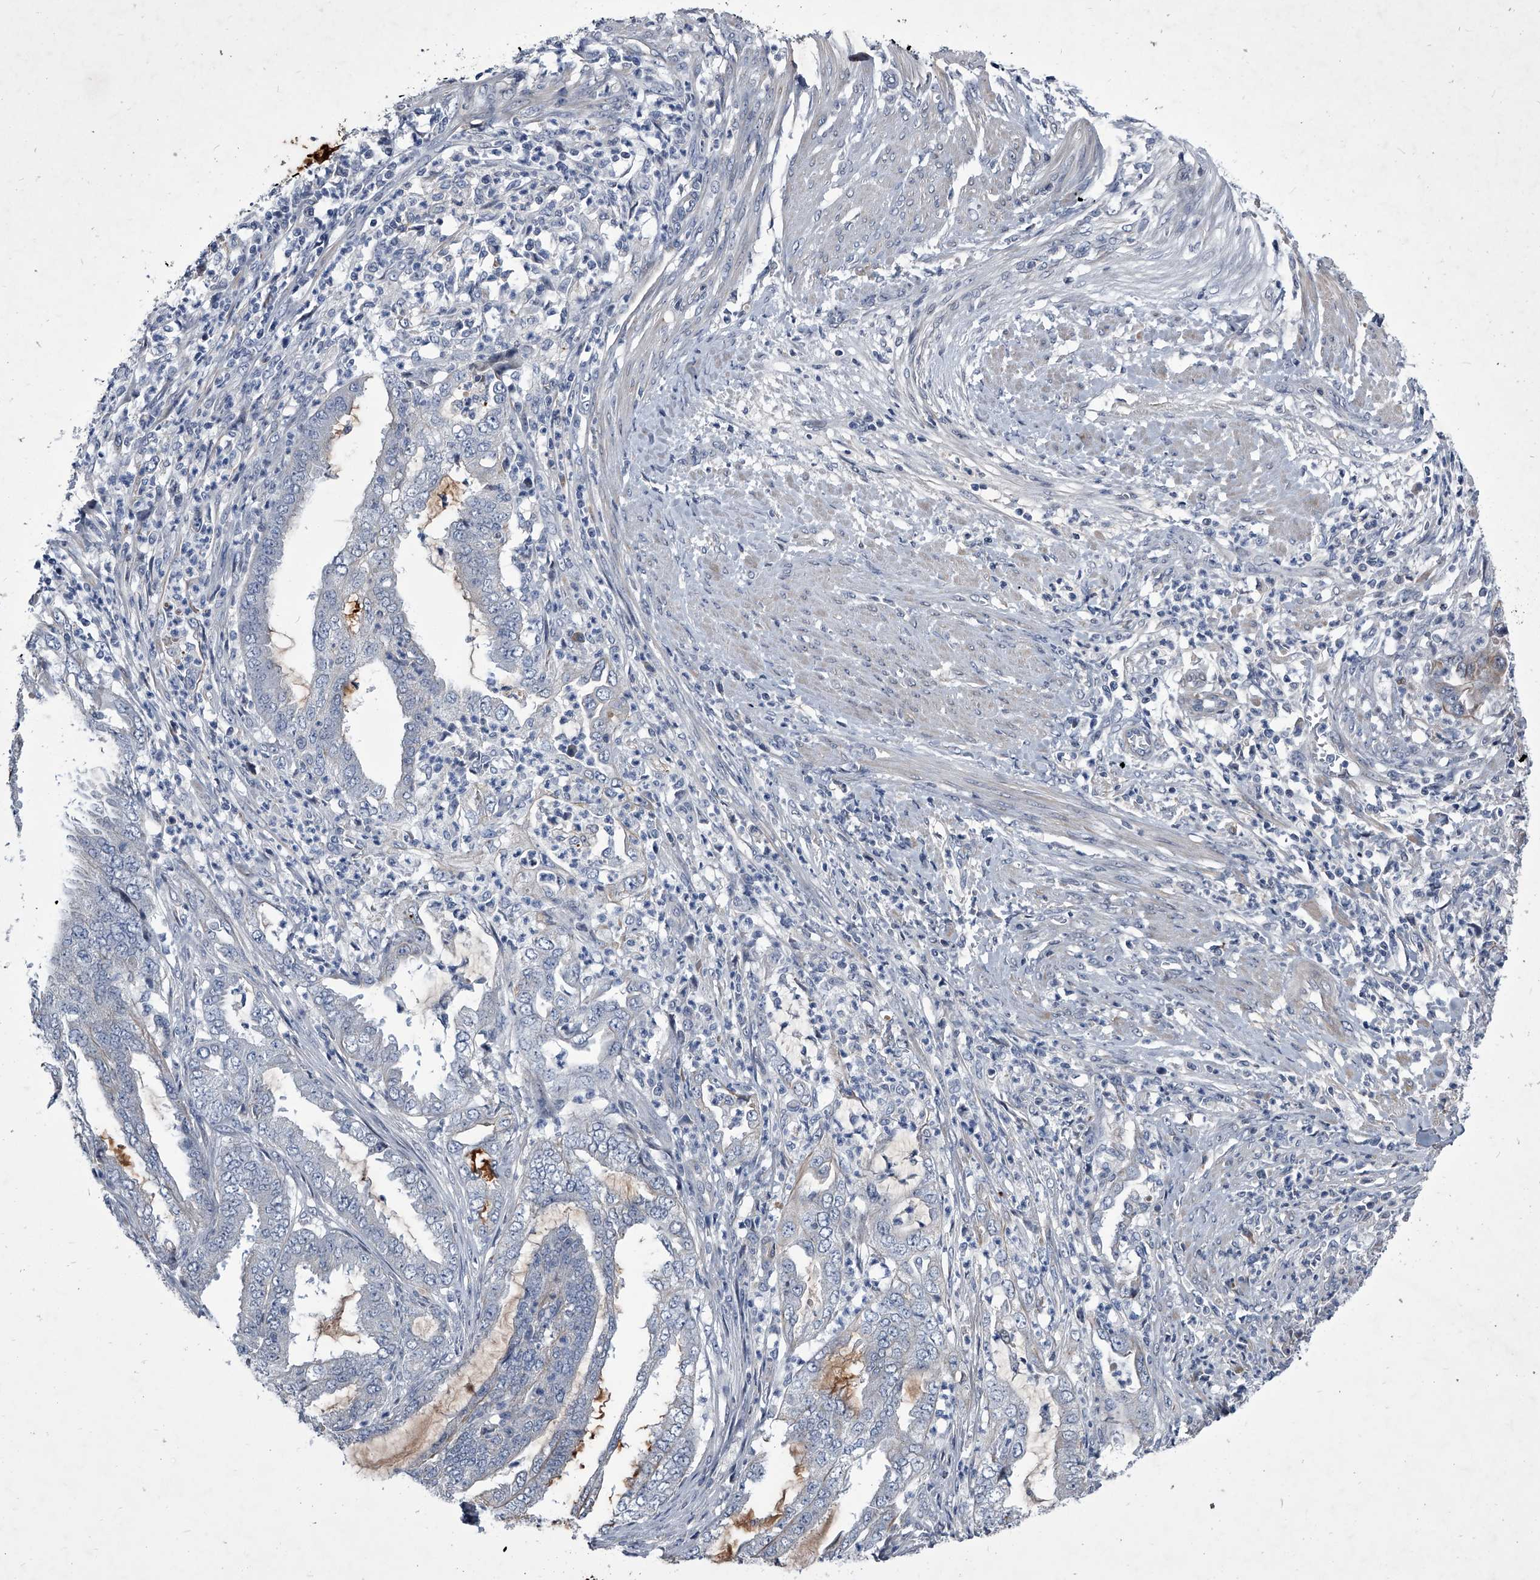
{"staining": {"intensity": "negative", "quantity": "none", "location": "none"}, "tissue": "endometrial cancer", "cell_type": "Tumor cells", "image_type": "cancer", "snomed": [{"axis": "morphology", "description": "Adenocarcinoma, NOS"}, {"axis": "topography", "description": "Endometrium"}], "caption": "The immunohistochemistry (IHC) histopathology image has no significant staining in tumor cells of endometrial cancer tissue.", "gene": "ZNF76", "patient": {"sex": "female", "age": 51}}